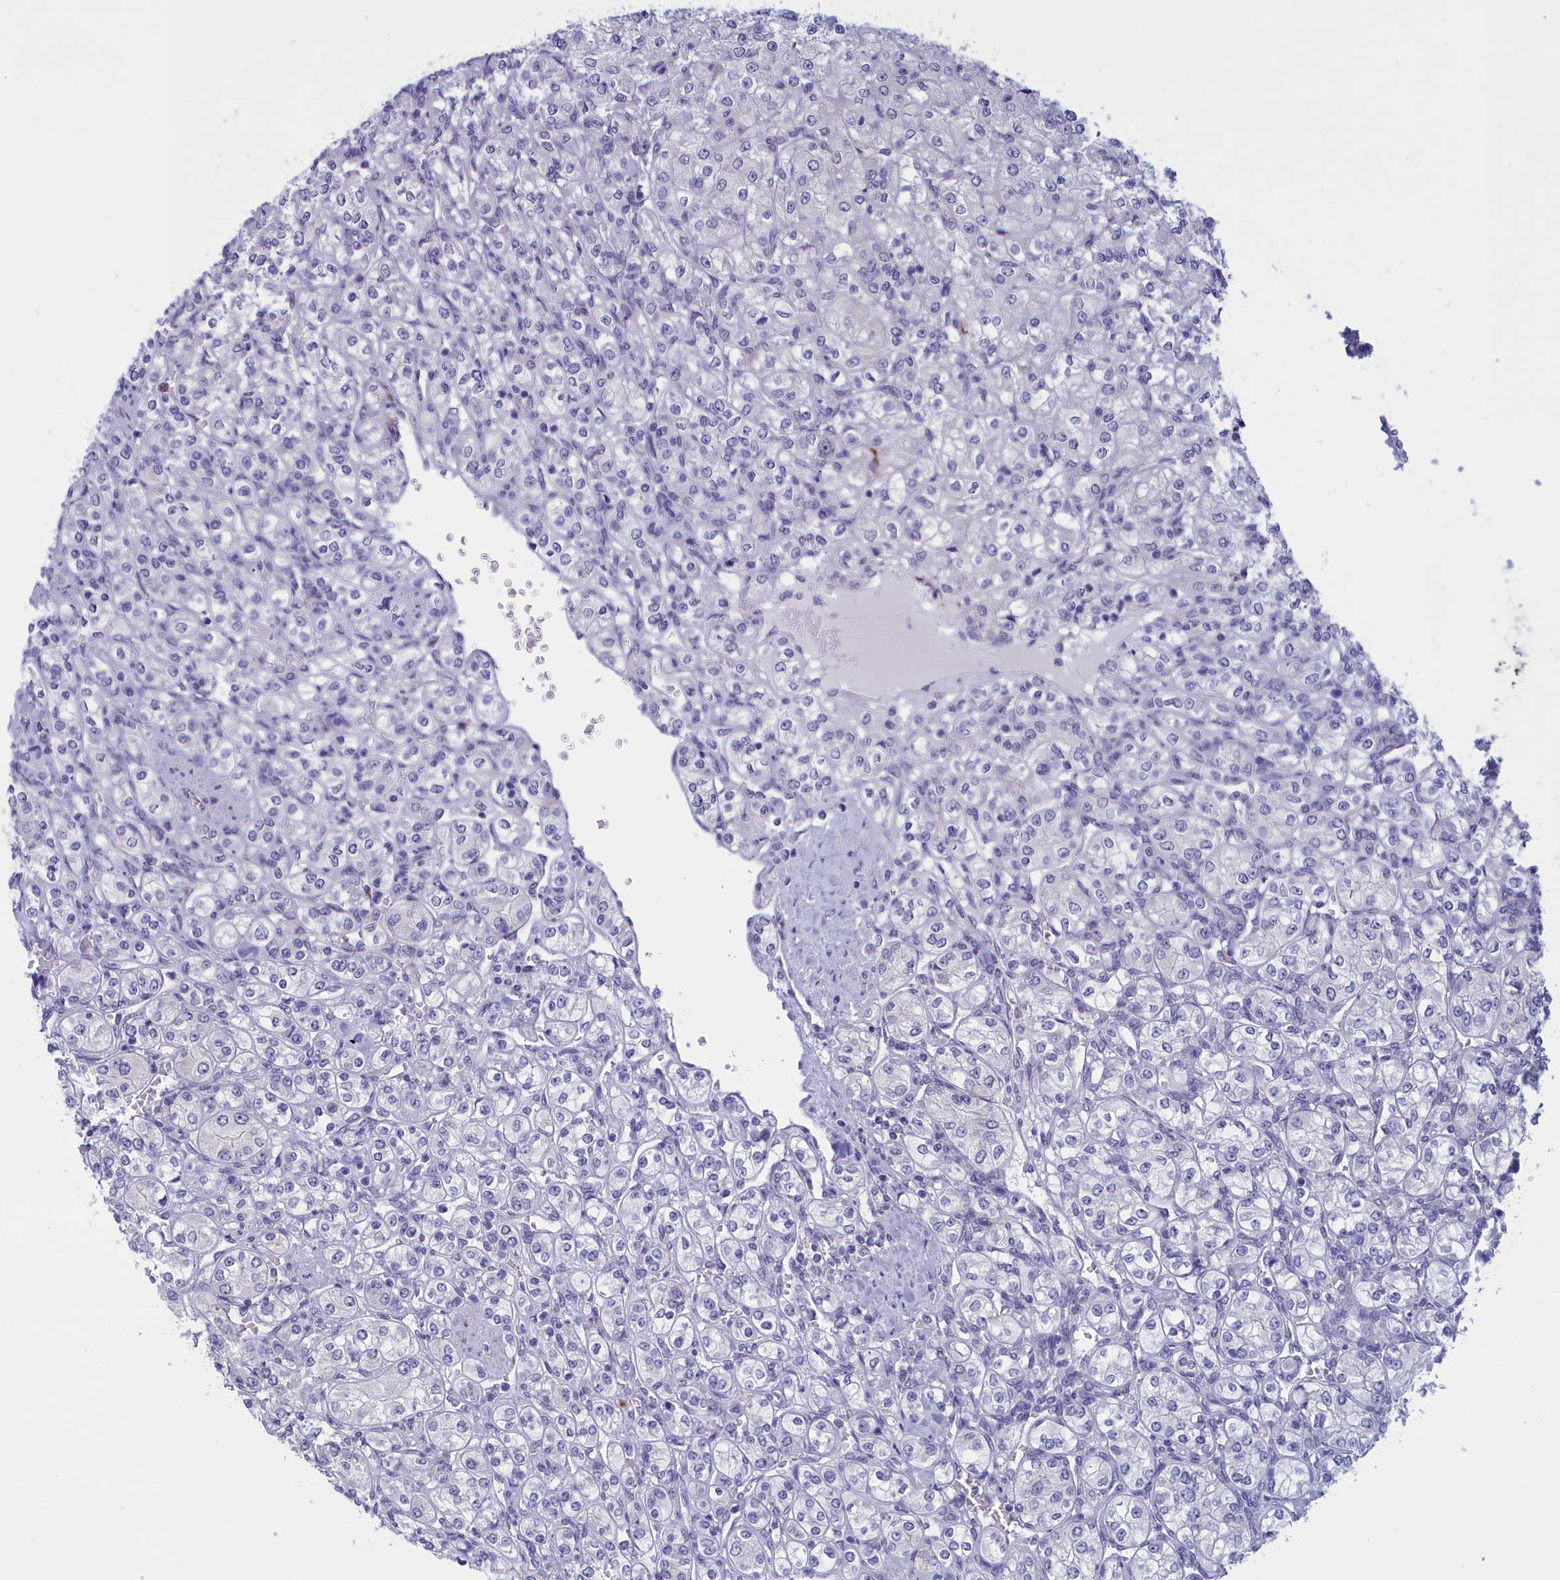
{"staining": {"intensity": "negative", "quantity": "none", "location": "none"}, "tissue": "renal cancer", "cell_type": "Tumor cells", "image_type": "cancer", "snomed": [{"axis": "morphology", "description": "Adenocarcinoma, NOS"}, {"axis": "topography", "description": "Kidney"}], "caption": "A histopathology image of renal adenocarcinoma stained for a protein reveals no brown staining in tumor cells.", "gene": "ELOA2", "patient": {"sex": "male", "age": 77}}